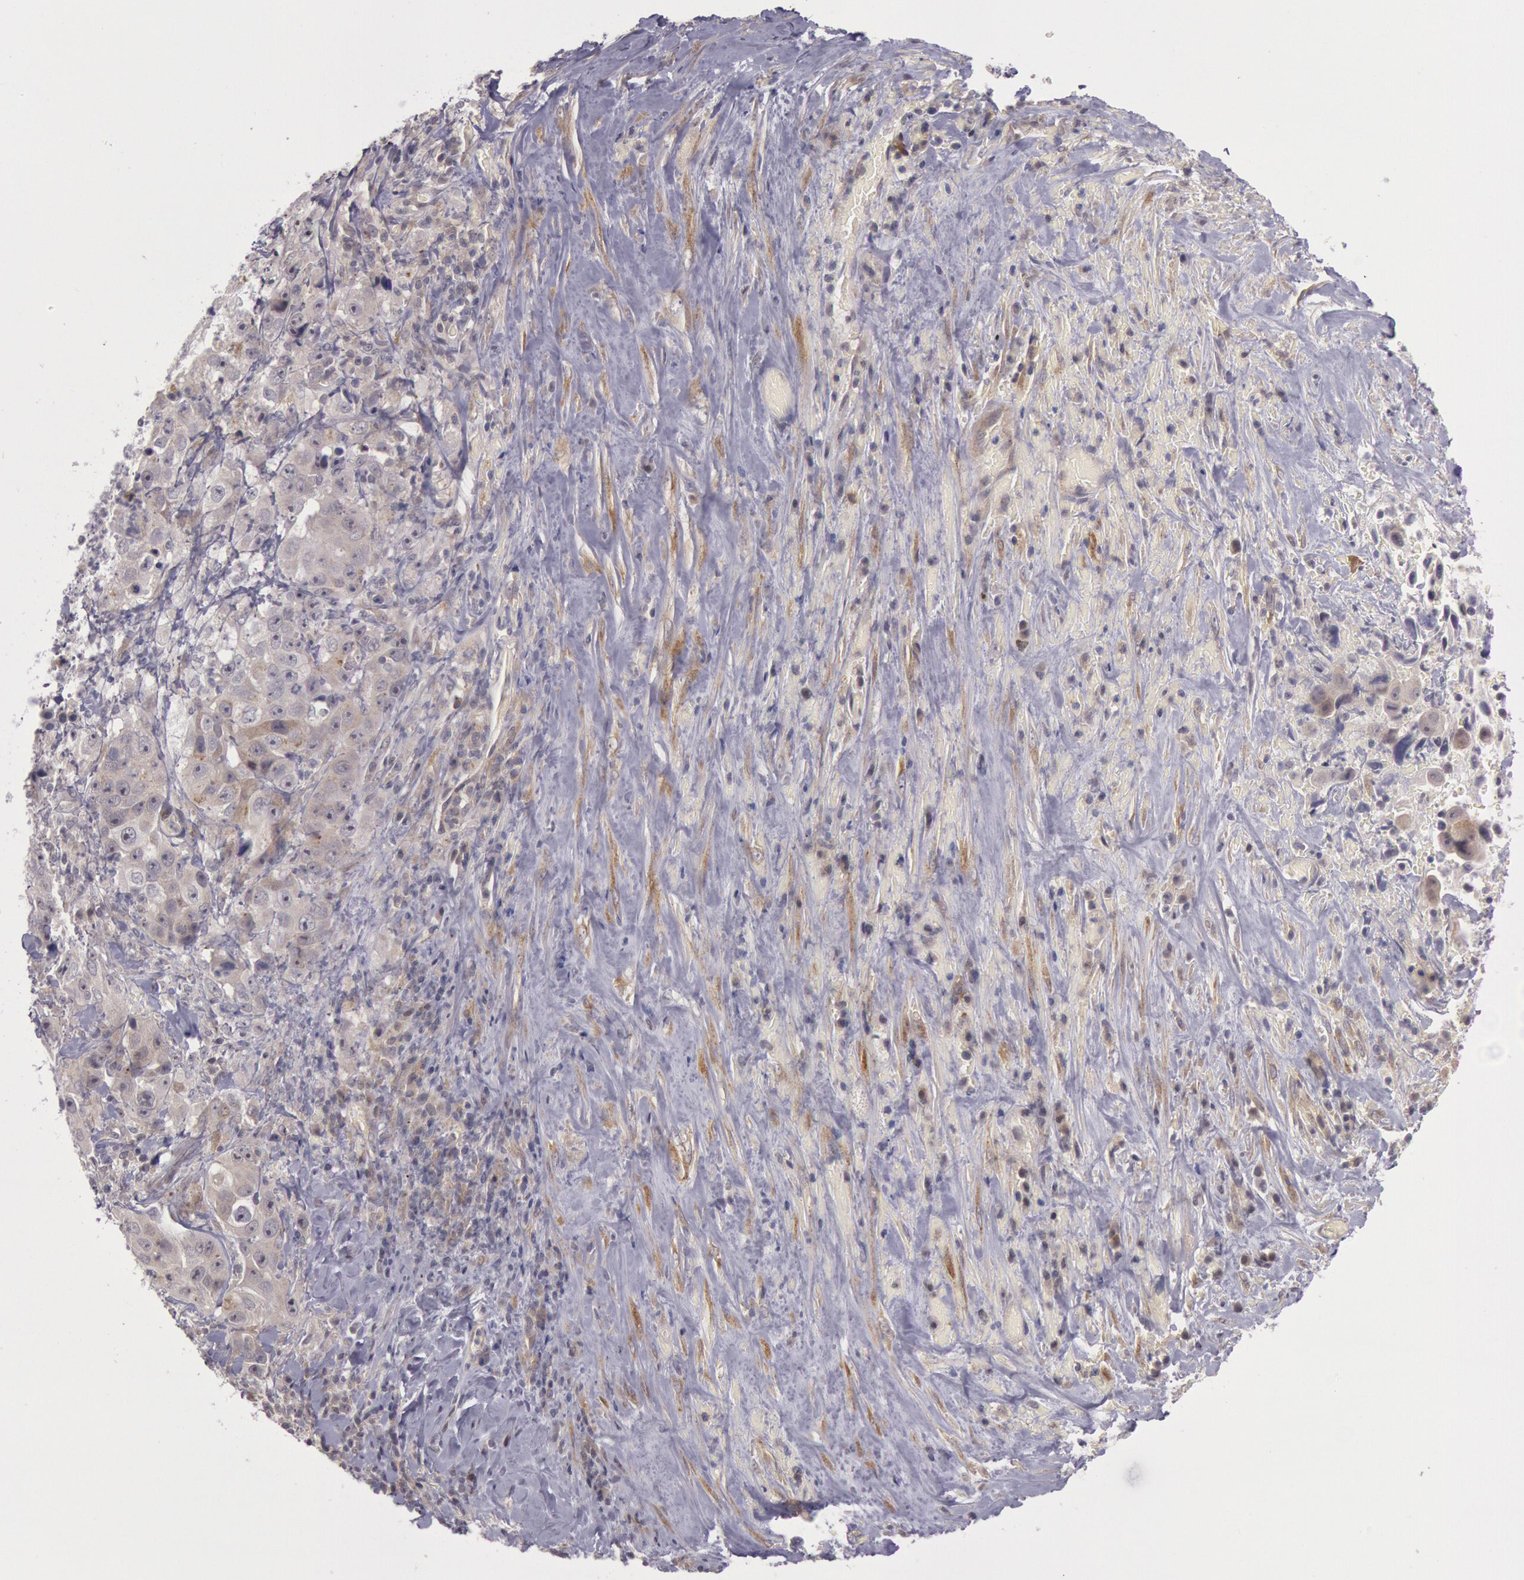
{"staining": {"intensity": "weak", "quantity": ">75%", "location": "cytoplasmic/membranous"}, "tissue": "lung cancer", "cell_type": "Tumor cells", "image_type": "cancer", "snomed": [{"axis": "morphology", "description": "Squamous cell carcinoma, NOS"}, {"axis": "topography", "description": "Lung"}], "caption": "This histopathology image shows immunohistochemistry staining of human lung squamous cell carcinoma, with low weak cytoplasmic/membranous expression in about >75% of tumor cells.", "gene": "TRIB2", "patient": {"sex": "male", "age": 64}}